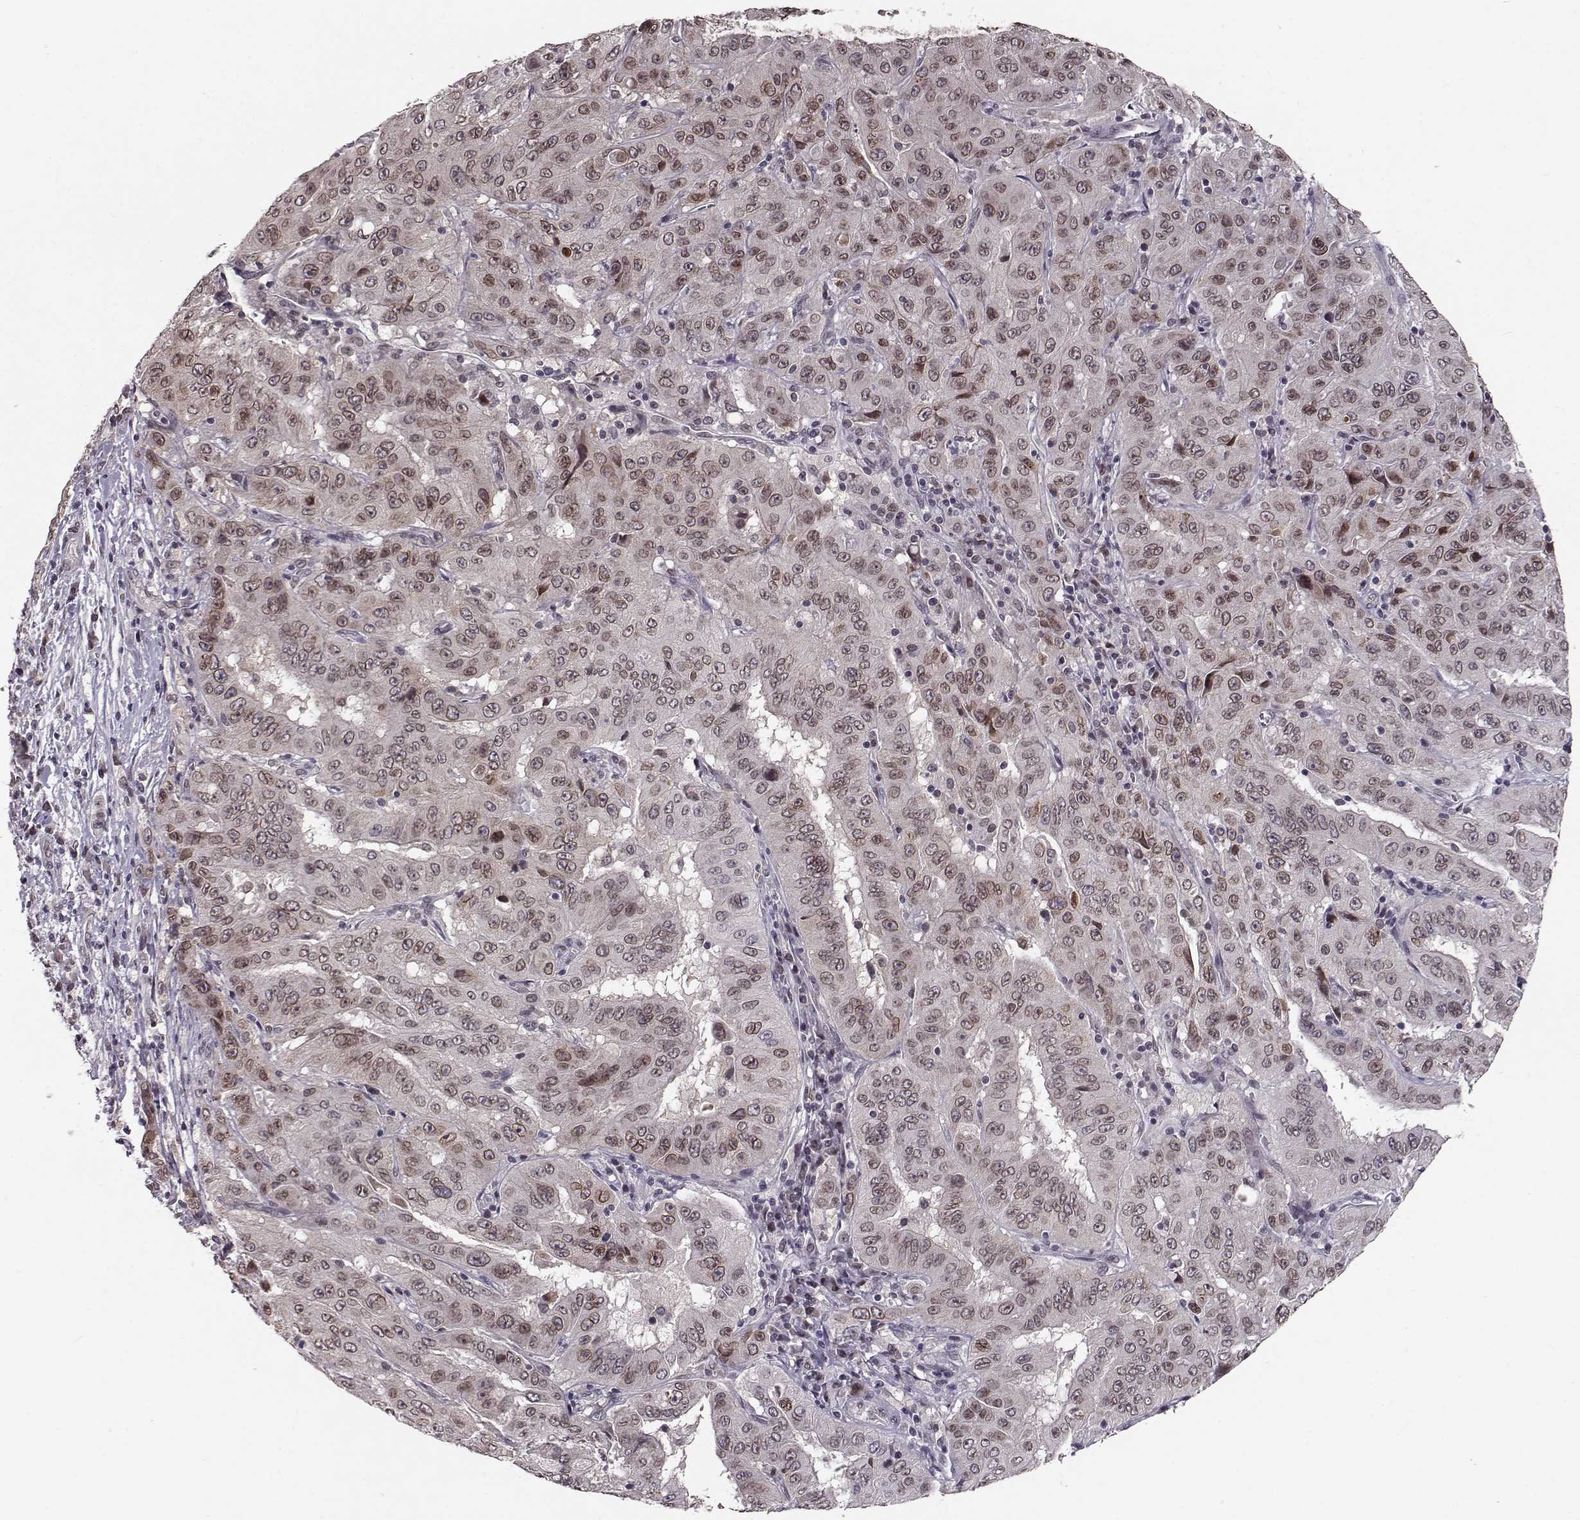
{"staining": {"intensity": "weak", "quantity": ">75%", "location": "cytoplasmic/membranous,nuclear"}, "tissue": "pancreatic cancer", "cell_type": "Tumor cells", "image_type": "cancer", "snomed": [{"axis": "morphology", "description": "Adenocarcinoma, NOS"}, {"axis": "topography", "description": "Pancreas"}], "caption": "Immunohistochemical staining of adenocarcinoma (pancreatic) reveals low levels of weak cytoplasmic/membranous and nuclear positivity in approximately >75% of tumor cells.", "gene": "NUP37", "patient": {"sex": "male", "age": 63}}